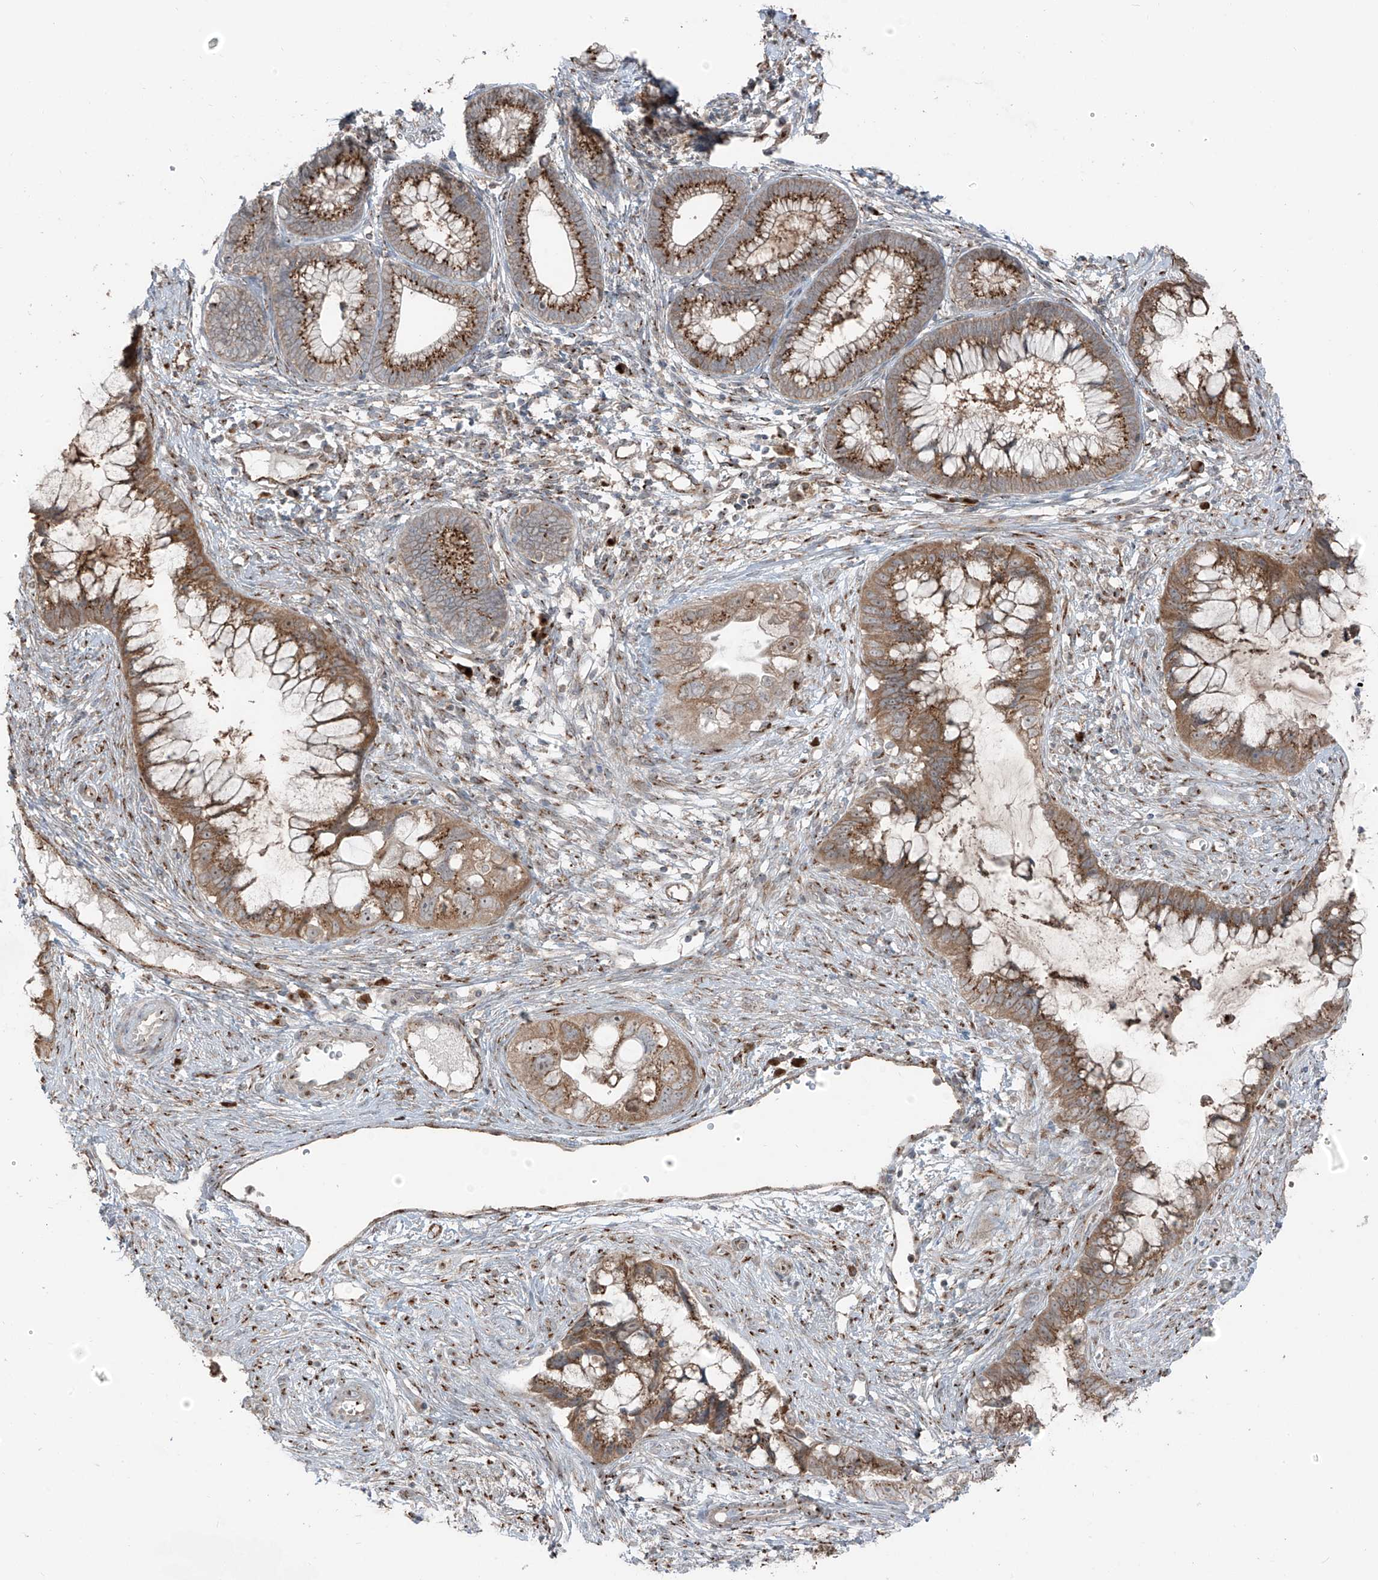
{"staining": {"intensity": "moderate", "quantity": ">75%", "location": "cytoplasmic/membranous"}, "tissue": "cervical cancer", "cell_type": "Tumor cells", "image_type": "cancer", "snomed": [{"axis": "morphology", "description": "Adenocarcinoma, NOS"}, {"axis": "topography", "description": "Cervix"}], "caption": "IHC (DAB (3,3'-diaminobenzidine)) staining of human adenocarcinoma (cervical) displays moderate cytoplasmic/membranous protein staining in about >75% of tumor cells.", "gene": "ERLEC1", "patient": {"sex": "female", "age": 44}}